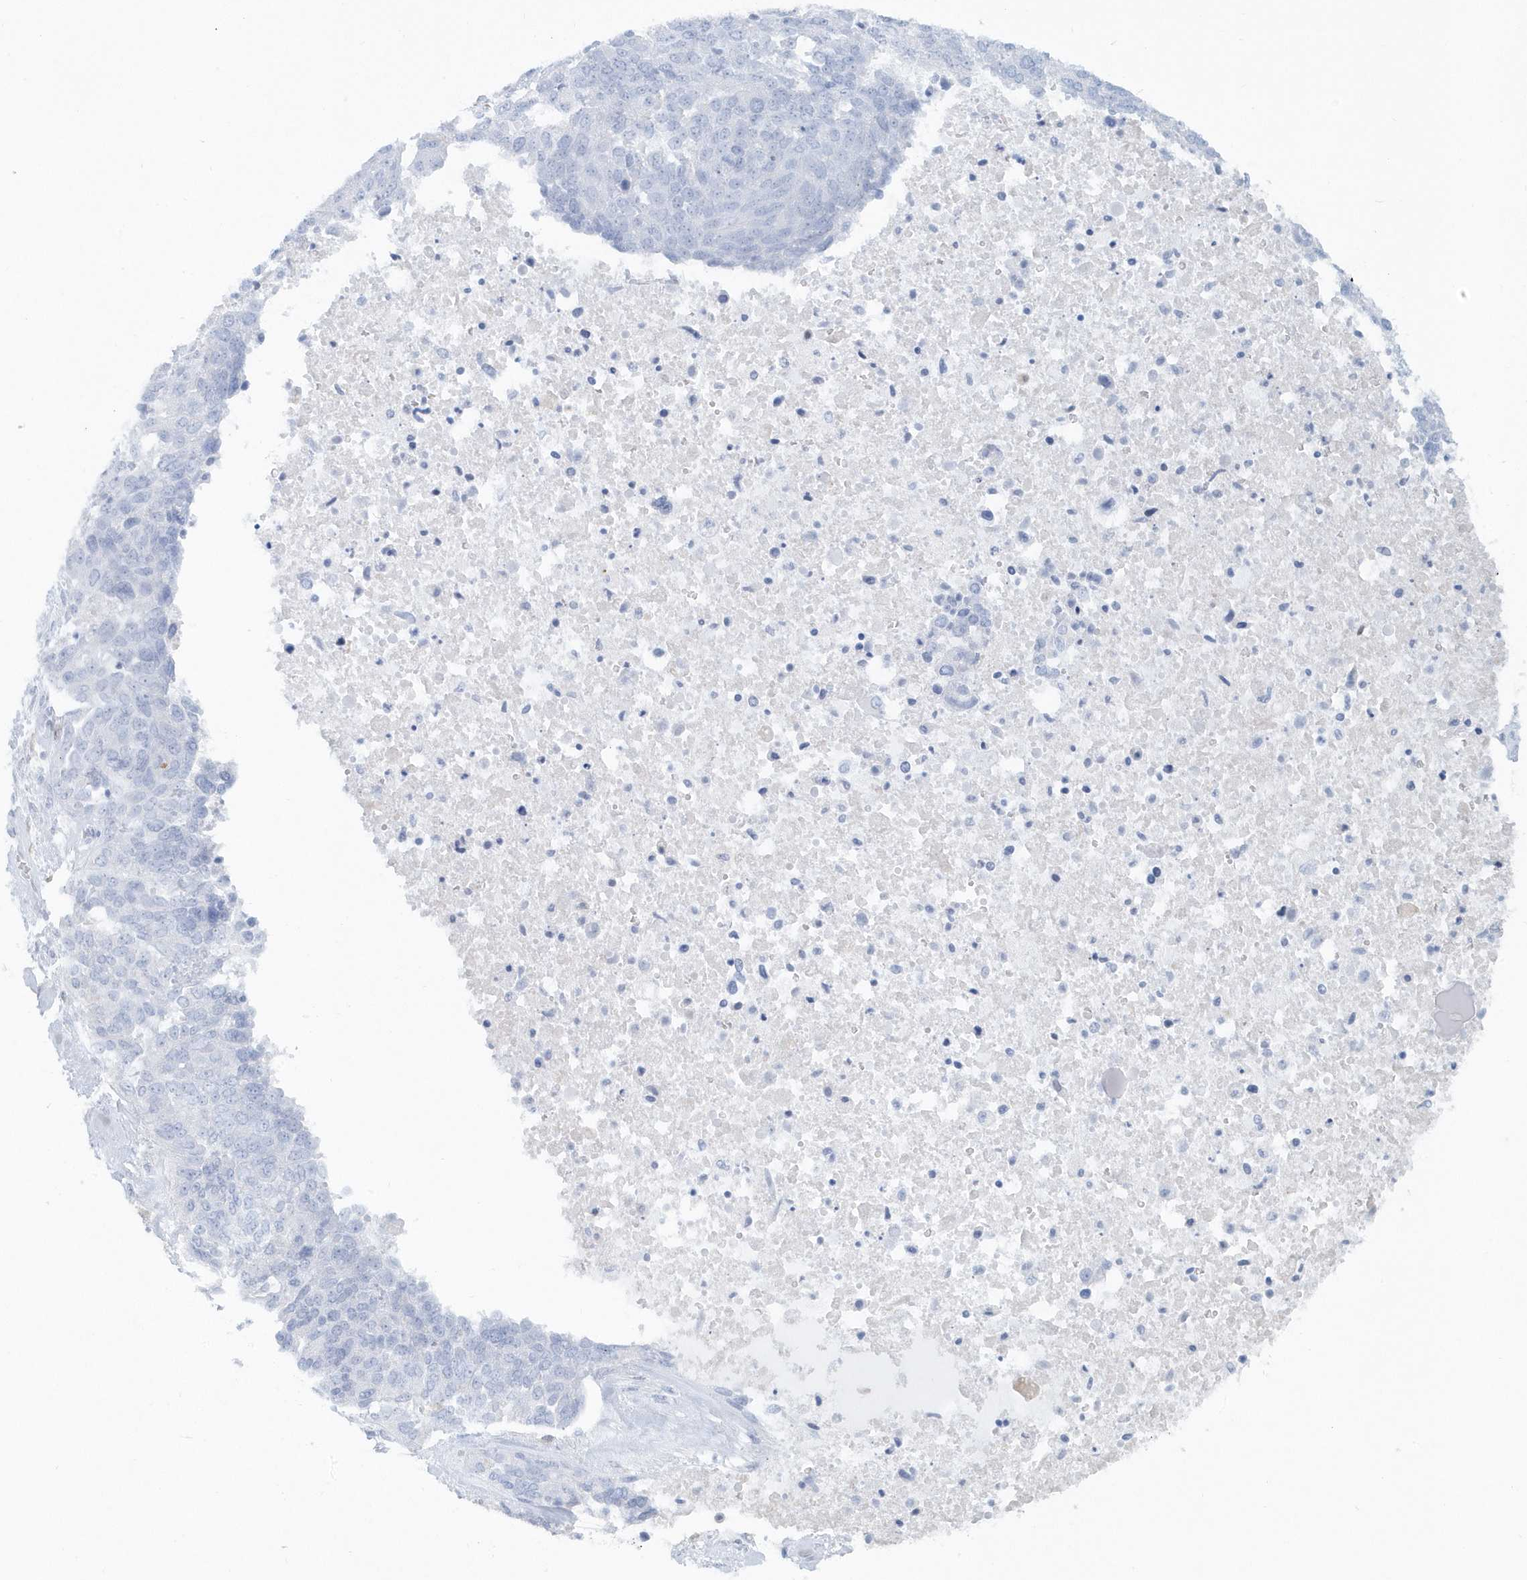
{"staining": {"intensity": "negative", "quantity": "none", "location": "none"}, "tissue": "ovarian cancer", "cell_type": "Tumor cells", "image_type": "cancer", "snomed": [{"axis": "morphology", "description": "Cystadenocarcinoma, serous, NOS"}, {"axis": "topography", "description": "Ovary"}], "caption": "IHC of ovarian cancer (serous cystadenocarcinoma) demonstrates no positivity in tumor cells. (DAB immunohistochemistry, high magnification).", "gene": "FAM98A", "patient": {"sex": "female", "age": 44}}